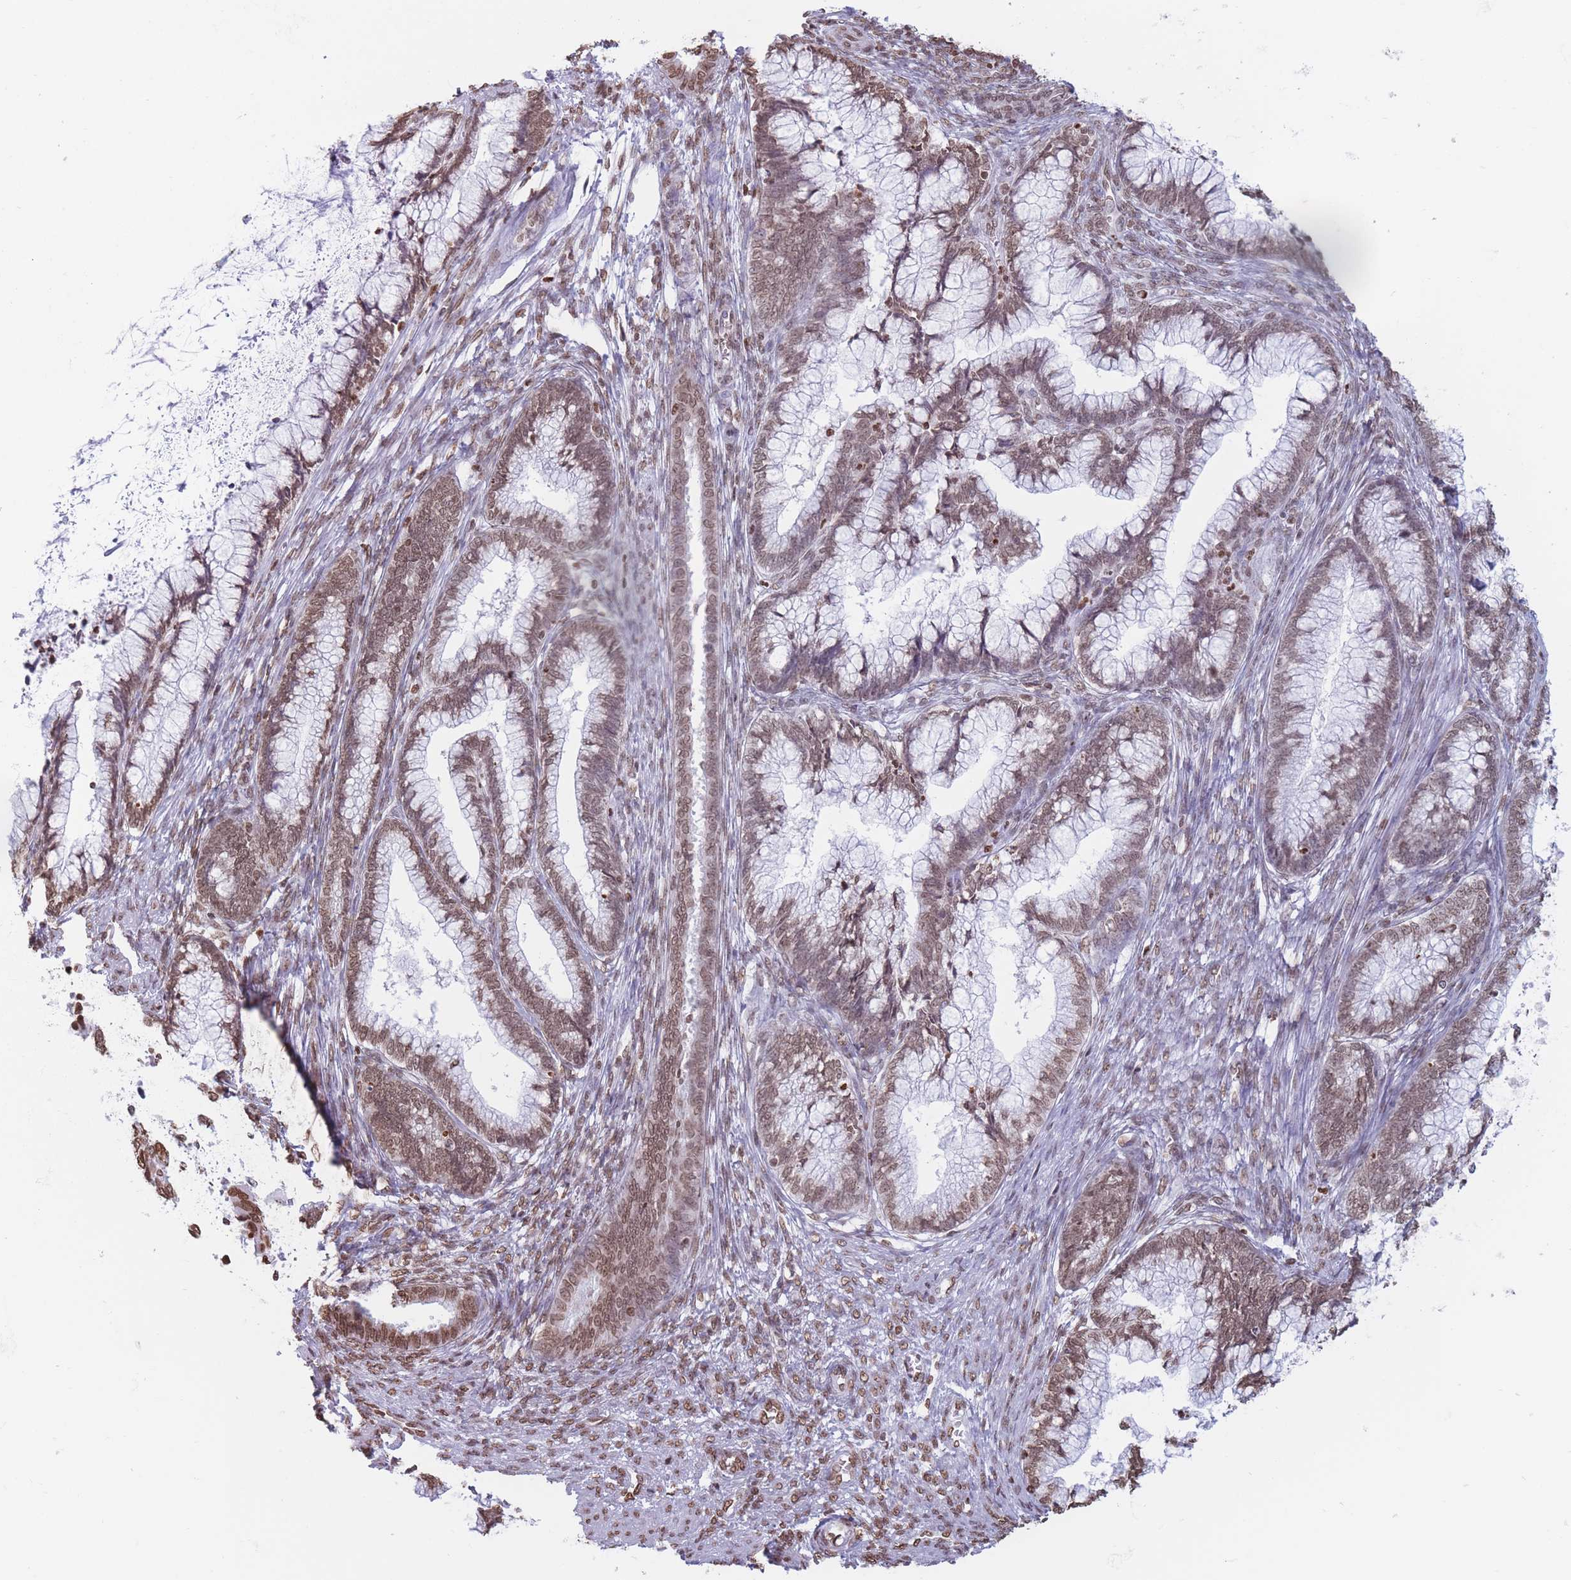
{"staining": {"intensity": "moderate", "quantity": ">75%", "location": "nuclear"}, "tissue": "cervical cancer", "cell_type": "Tumor cells", "image_type": "cancer", "snomed": [{"axis": "morphology", "description": "Adenocarcinoma, NOS"}, {"axis": "topography", "description": "Cervix"}], "caption": "Cervical cancer (adenocarcinoma) stained with immunohistochemistry exhibits moderate nuclear expression in approximately >75% of tumor cells.", "gene": "RYK", "patient": {"sex": "female", "age": 44}}